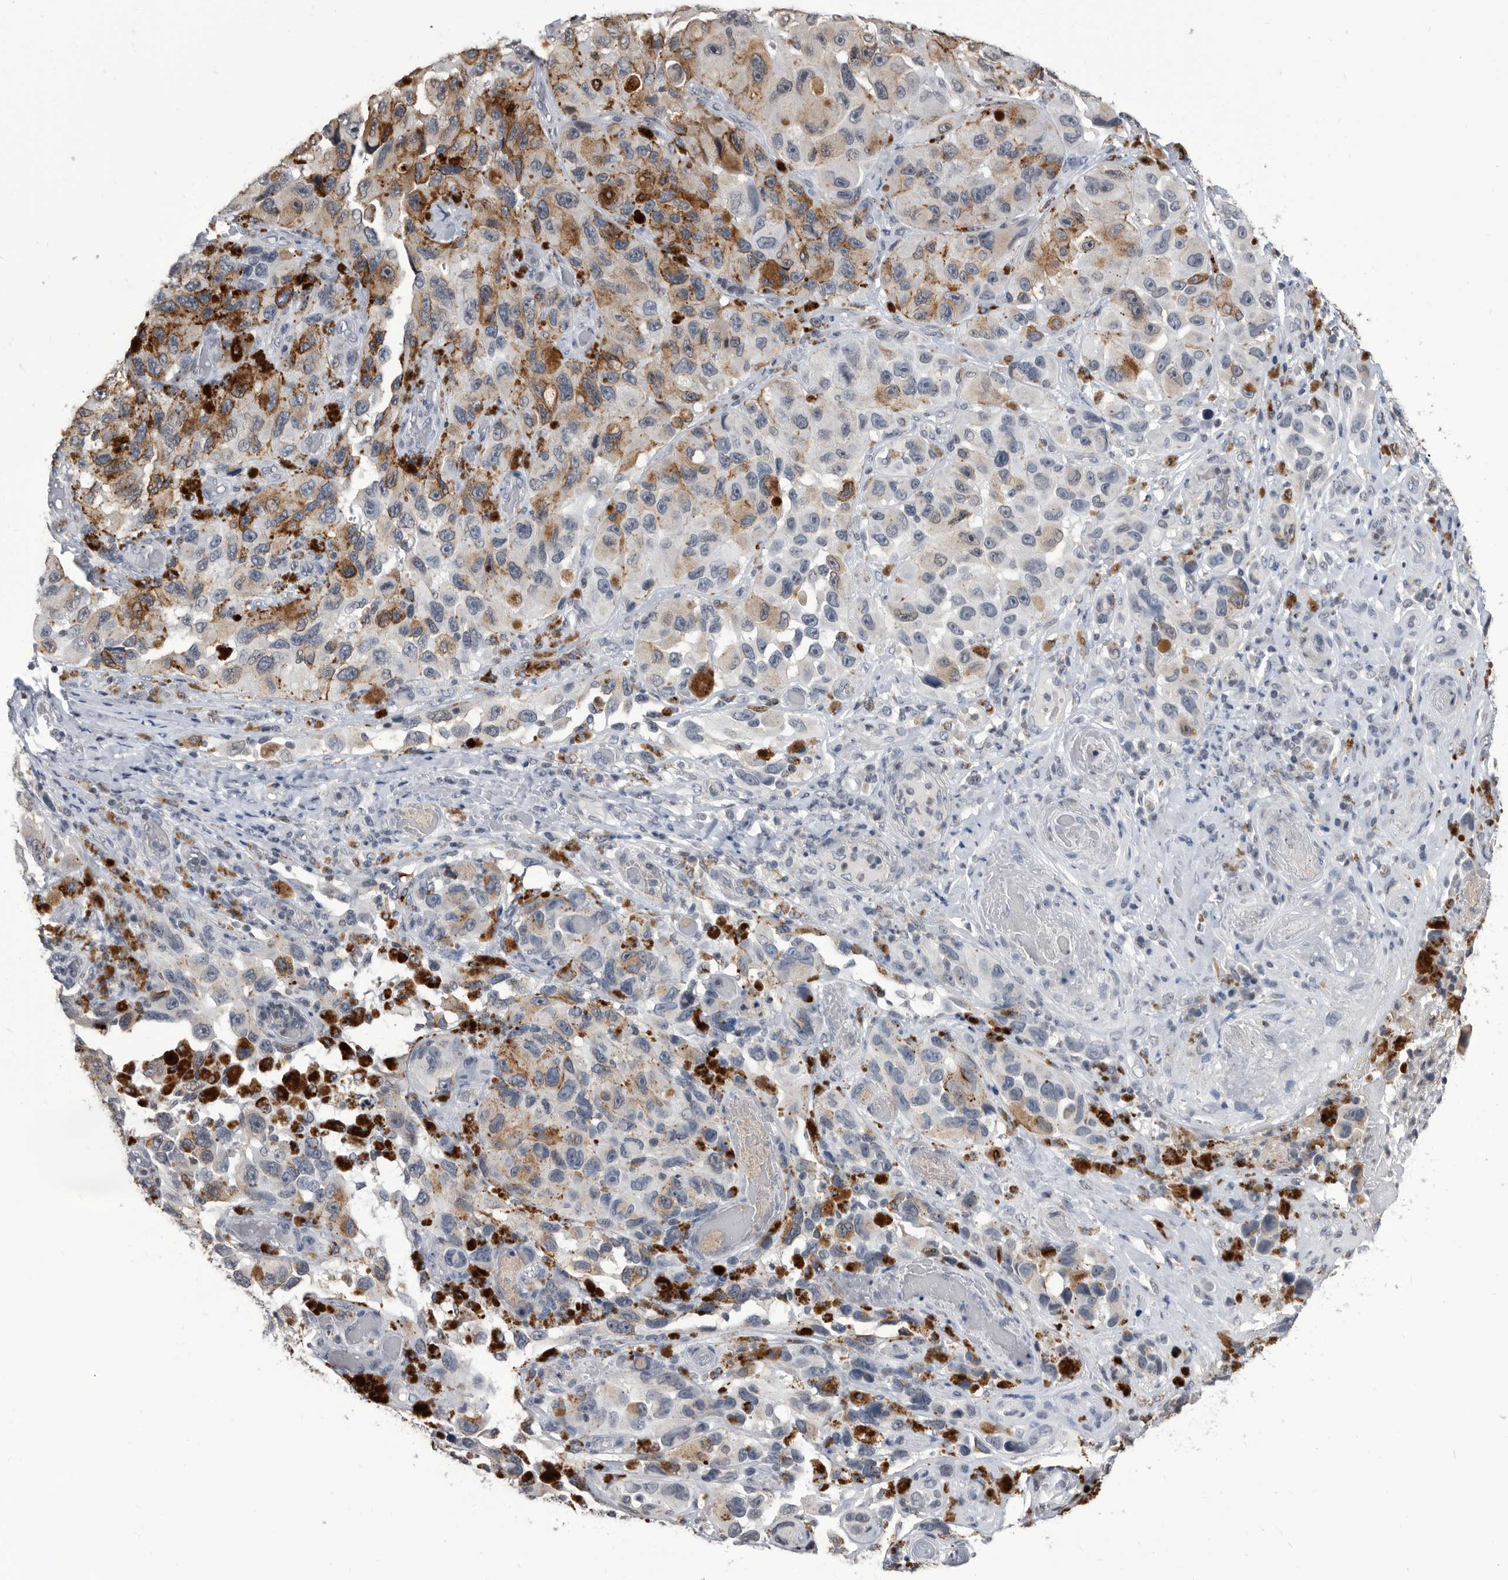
{"staining": {"intensity": "weak", "quantity": "<25%", "location": "nuclear"}, "tissue": "melanoma", "cell_type": "Tumor cells", "image_type": "cancer", "snomed": [{"axis": "morphology", "description": "Malignant melanoma, NOS"}, {"axis": "topography", "description": "Skin"}], "caption": "Immunohistochemical staining of human malignant melanoma reveals no significant positivity in tumor cells. (DAB (3,3'-diaminobenzidine) immunohistochemistry (IHC) with hematoxylin counter stain).", "gene": "TSTD1", "patient": {"sex": "female", "age": 73}}